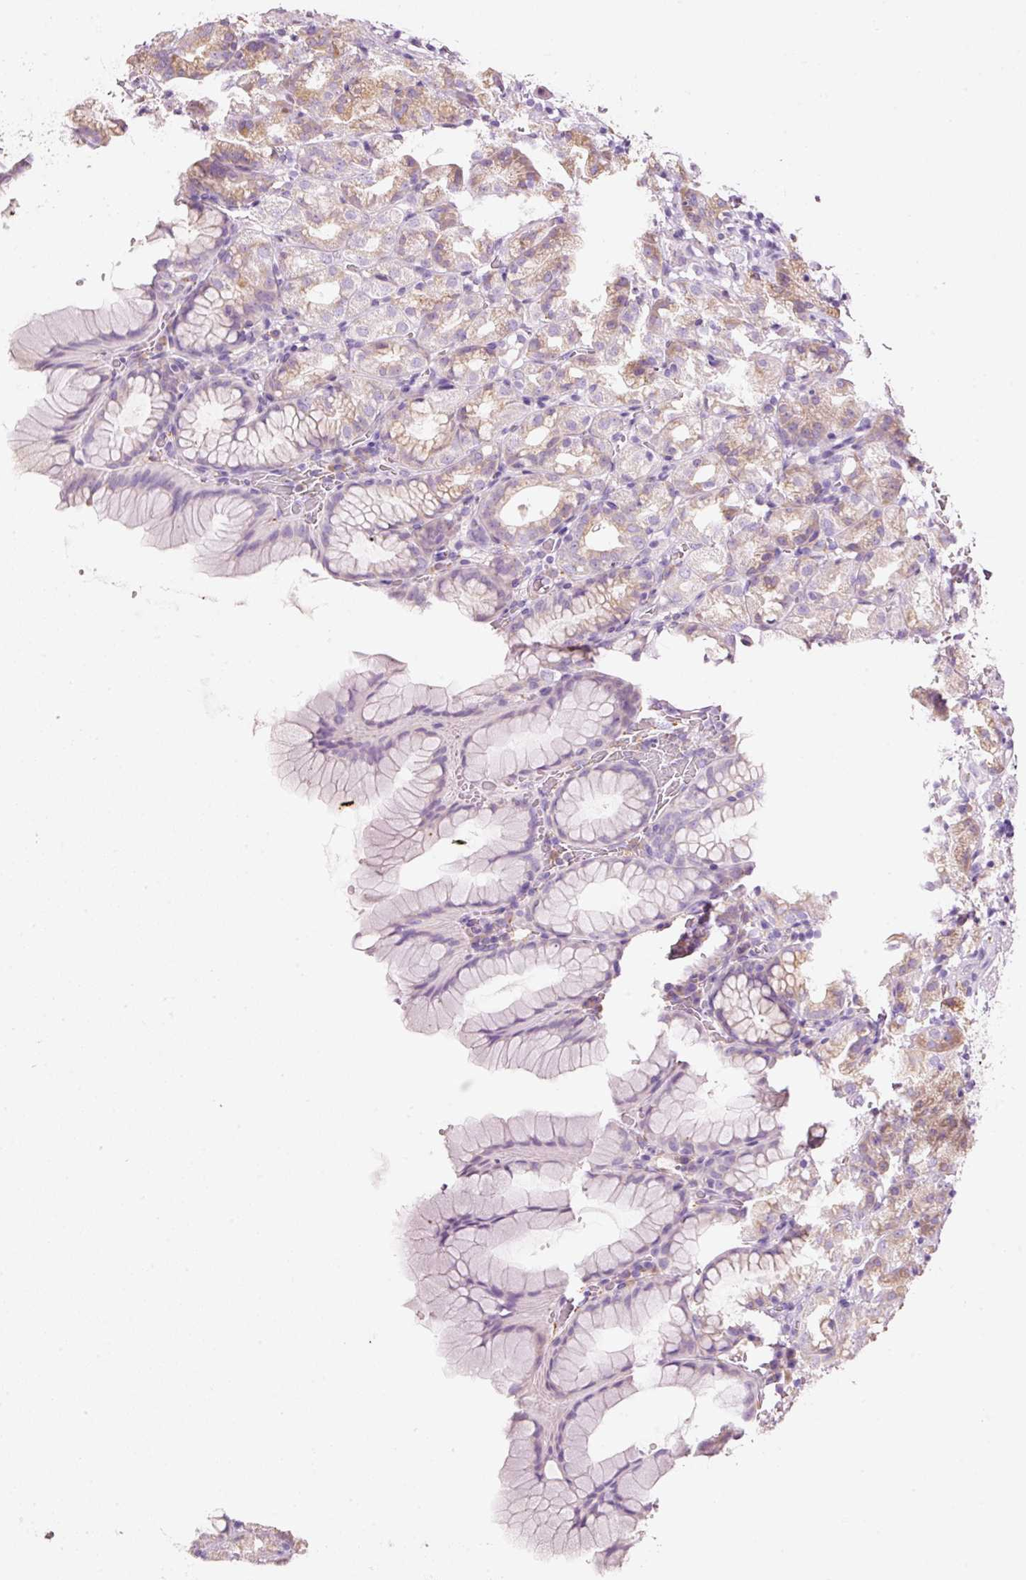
{"staining": {"intensity": "moderate", "quantity": "<25%", "location": "cytoplasmic/membranous"}, "tissue": "stomach", "cell_type": "Glandular cells", "image_type": "normal", "snomed": [{"axis": "morphology", "description": "Normal tissue, NOS"}, {"axis": "topography", "description": "Stomach, upper"}], "caption": "Immunohistochemical staining of normal stomach displays moderate cytoplasmic/membranous protein expression in approximately <25% of glandular cells.", "gene": "GCG", "patient": {"sex": "female", "age": 81}}